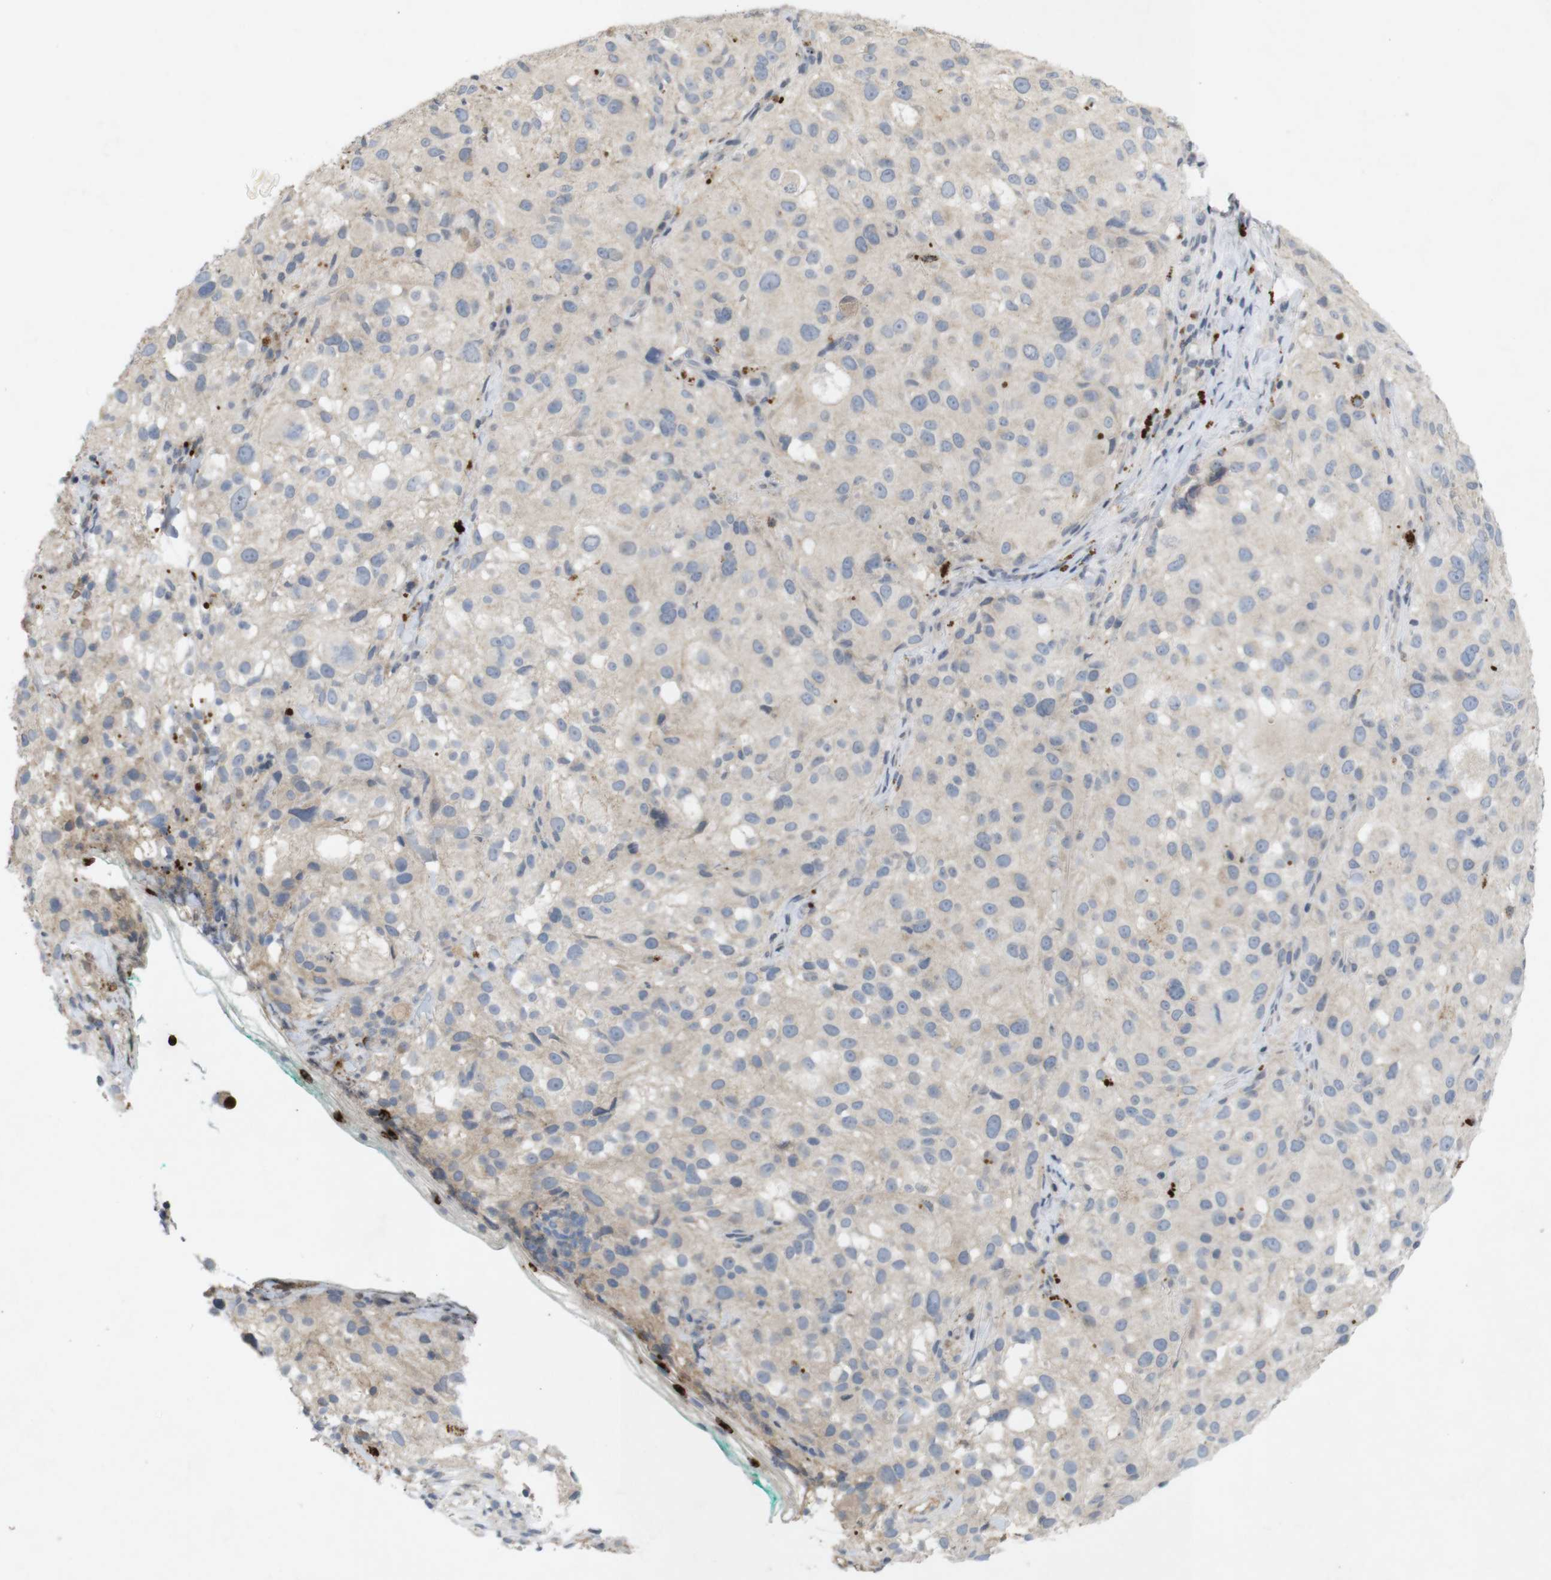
{"staining": {"intensity": "negative", "quantity": "none", "location": "none"}, "tissue": "melanoma", "cell_type": "Tumor cells", "image_type": "cancer", "snomed": [{"axis": "morphology", "description": "Necrosis, NOS"}, {"axis": "morphology", "description": "Malignant melanoma, NOS"}, {"axis": "topography", "description": "Skin"}], "caption": "A histopathology image of human malignant melanoma is negative for staining in tumor cells.", "gene": "TSPAN14", "patient": {"sex": "female", "age": 87}}